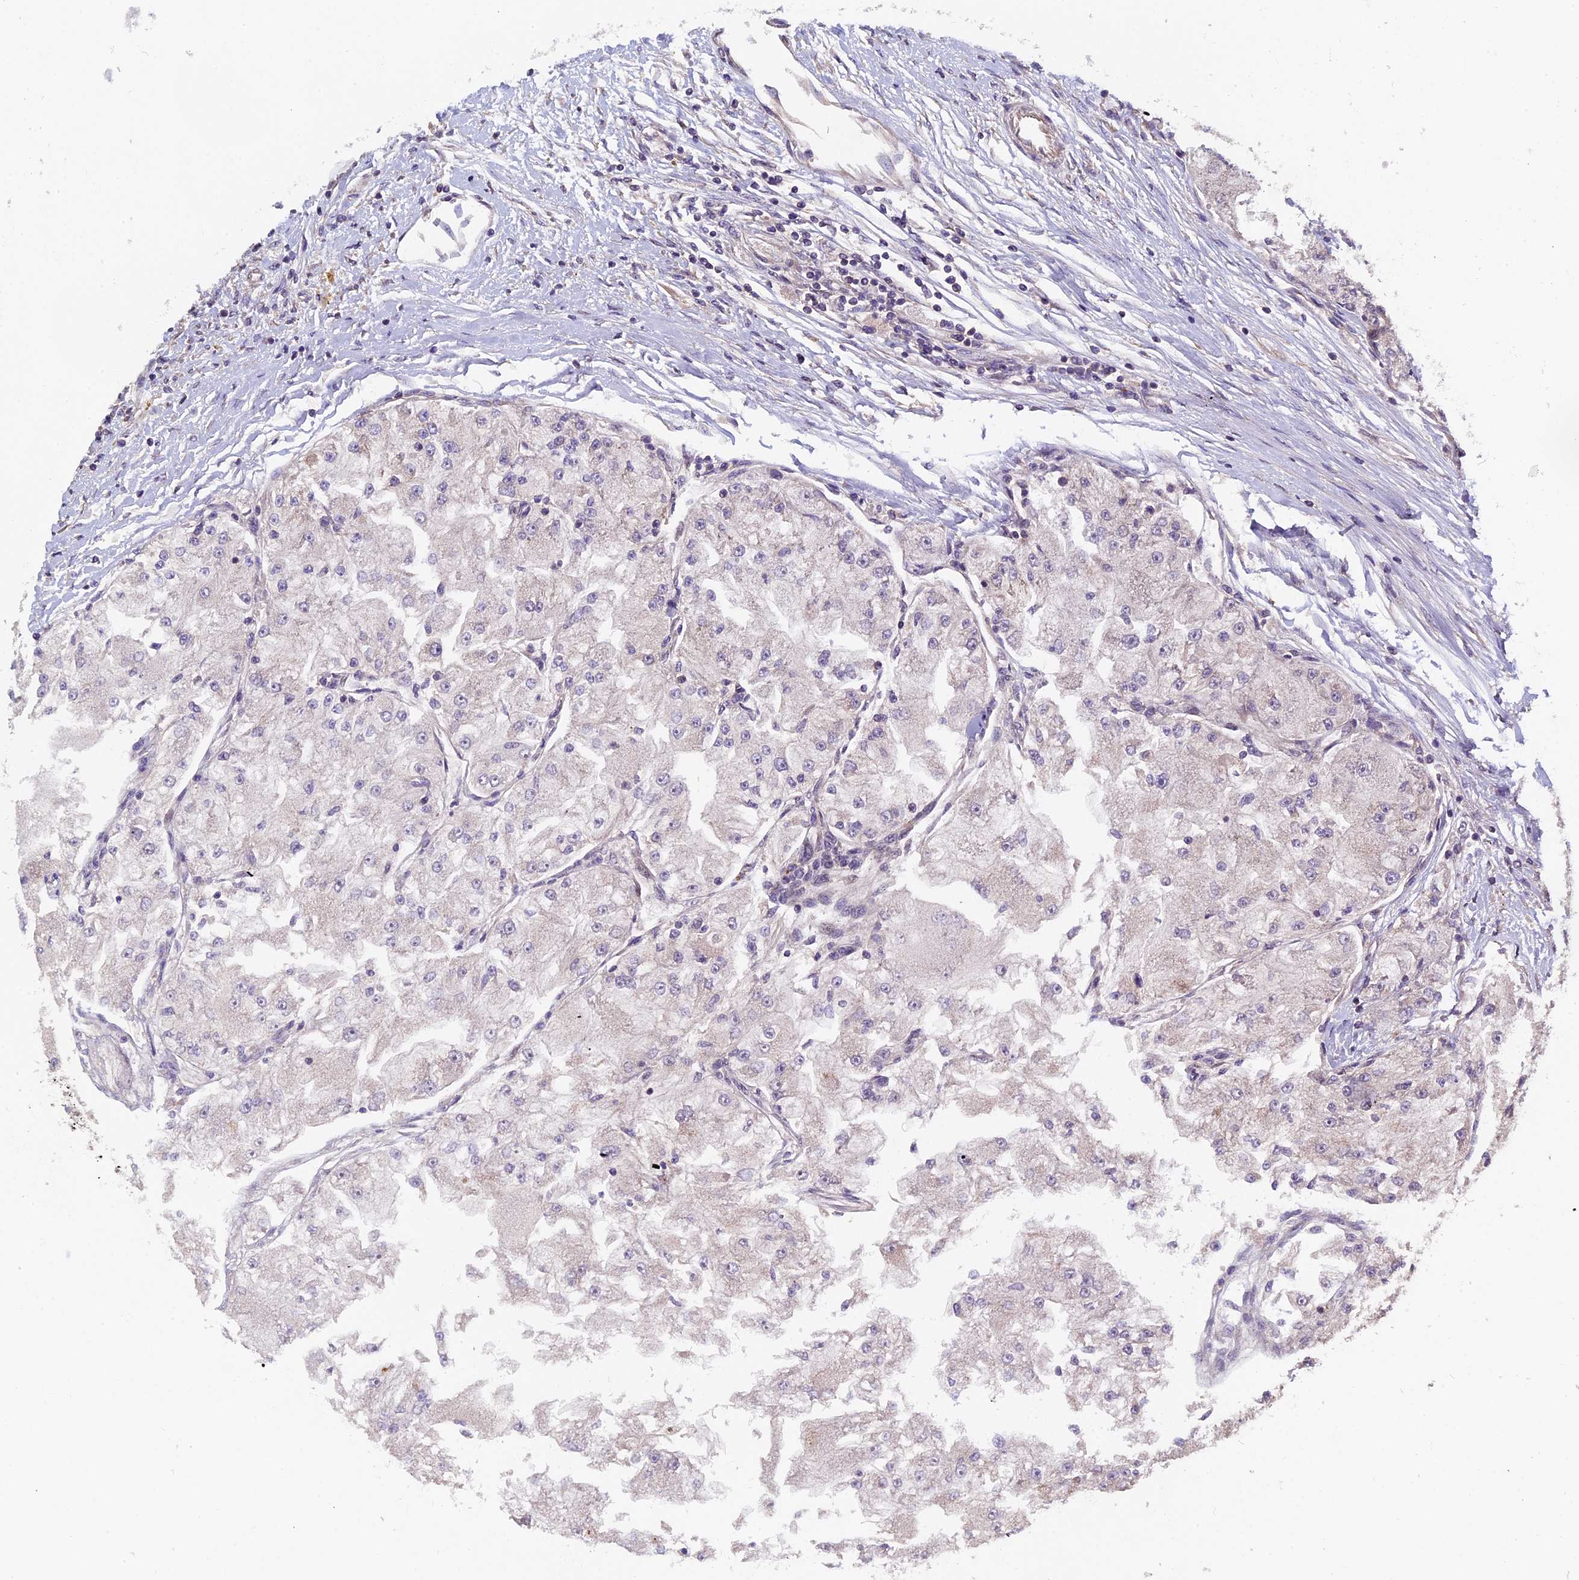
{"staining": {"intensity": "negative", "quantity": "none", "location": "none"}, "tissue": "renal cancer", "cell_type": "Tumor cells", "image_type": "cancer", "snomed": [{"axis": "morphology", "description": "Adenocarcinoma, NOS"}, {"axis": "topography", "description": "Kidney"}], "caption": "The histopathology image reveals no significant positivity in tumor cells of renal adenocarcinoma.", "gene": "CCDC153", "patient": {"sex": "female", "age": 72}}